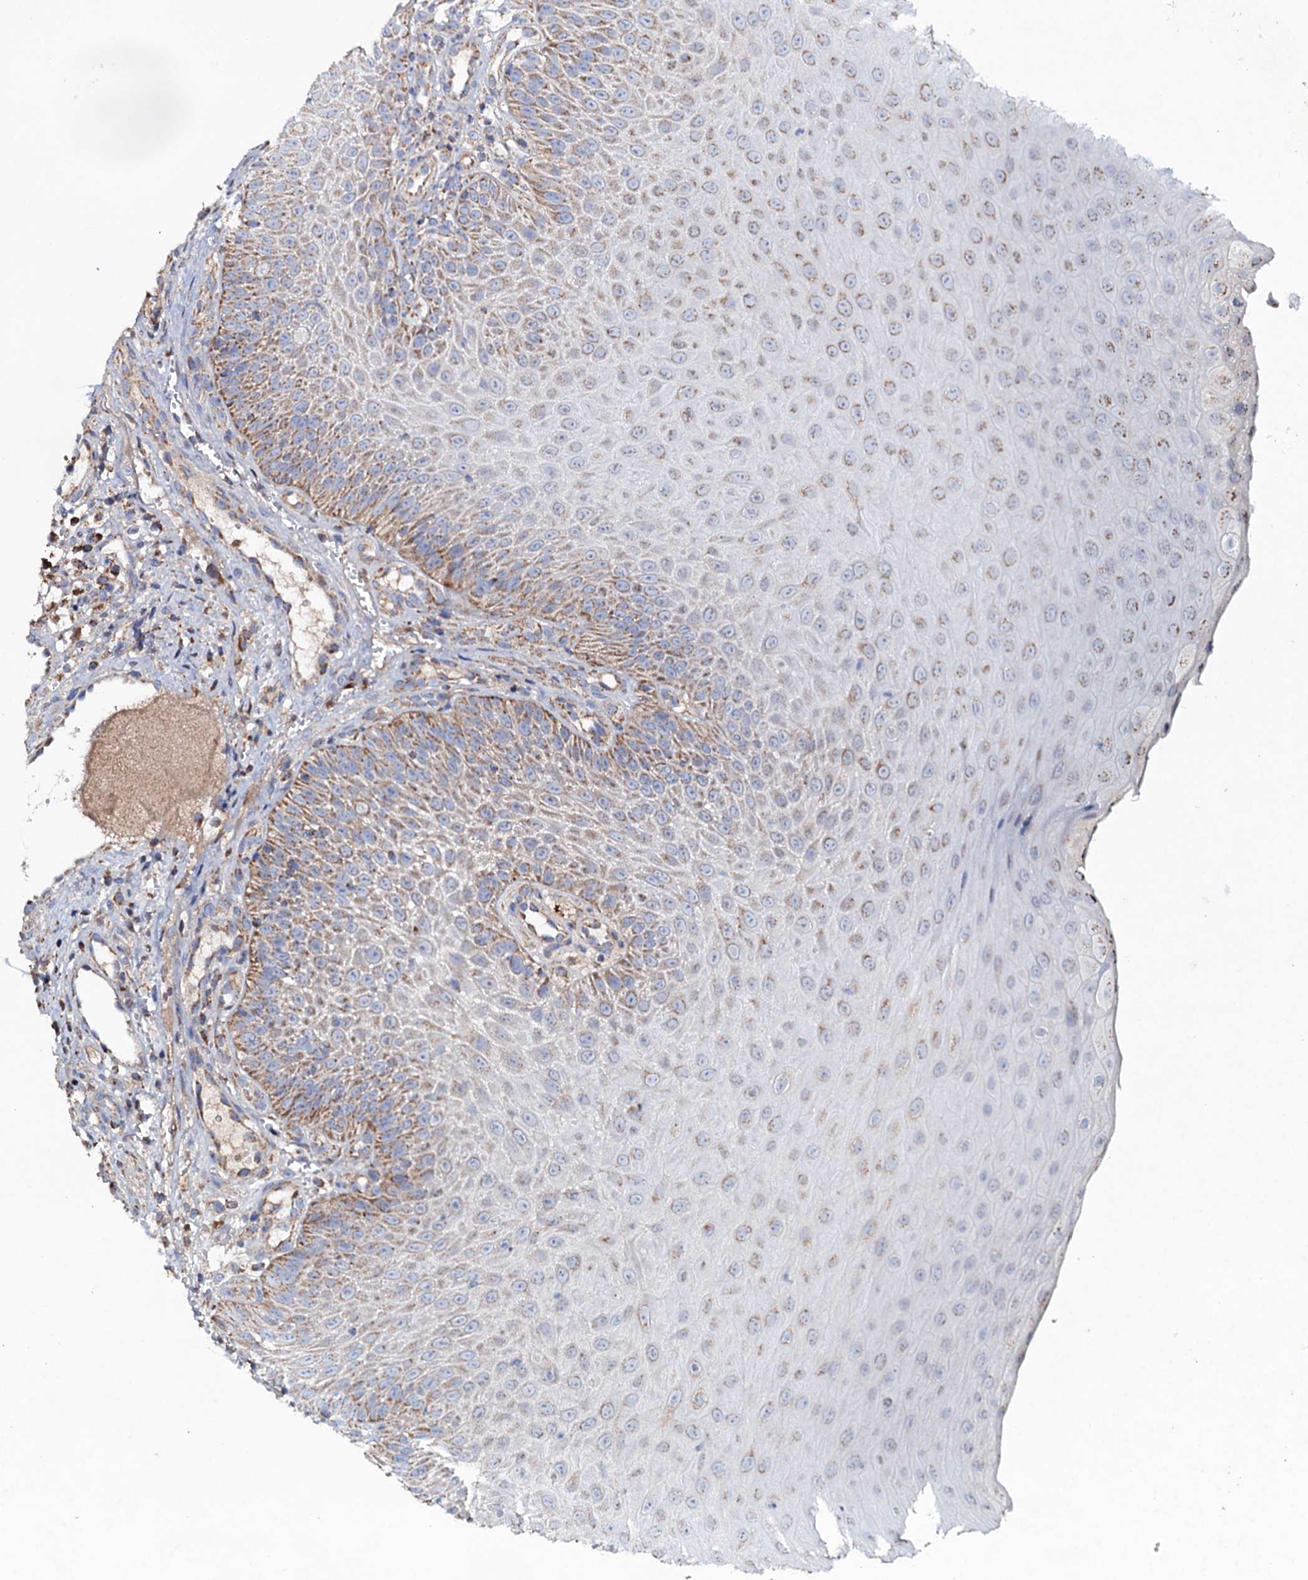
{"staining": {"intensity": "moderate", "quantity": ">75%", "location": "cytoplasmic/membranous"}, "tissue": "oral mucosa", "cell_type": "Squamous epithelial cells", "image_type": "normal", "snomed": [{"axis": "morphology", "description": "Normal tissue, NOS"}, {"axis": "topography", "description": "Oral tissue"}], "caption": "Immunohistochemistry (DAB) staining of benign human oral mucosa shows moderate cytoplasmic/membranous protein expression in about >75% of squamous epithelial cells.", "gene": "GTPBP3", "patient": {"sex": "female", "age": 13}}